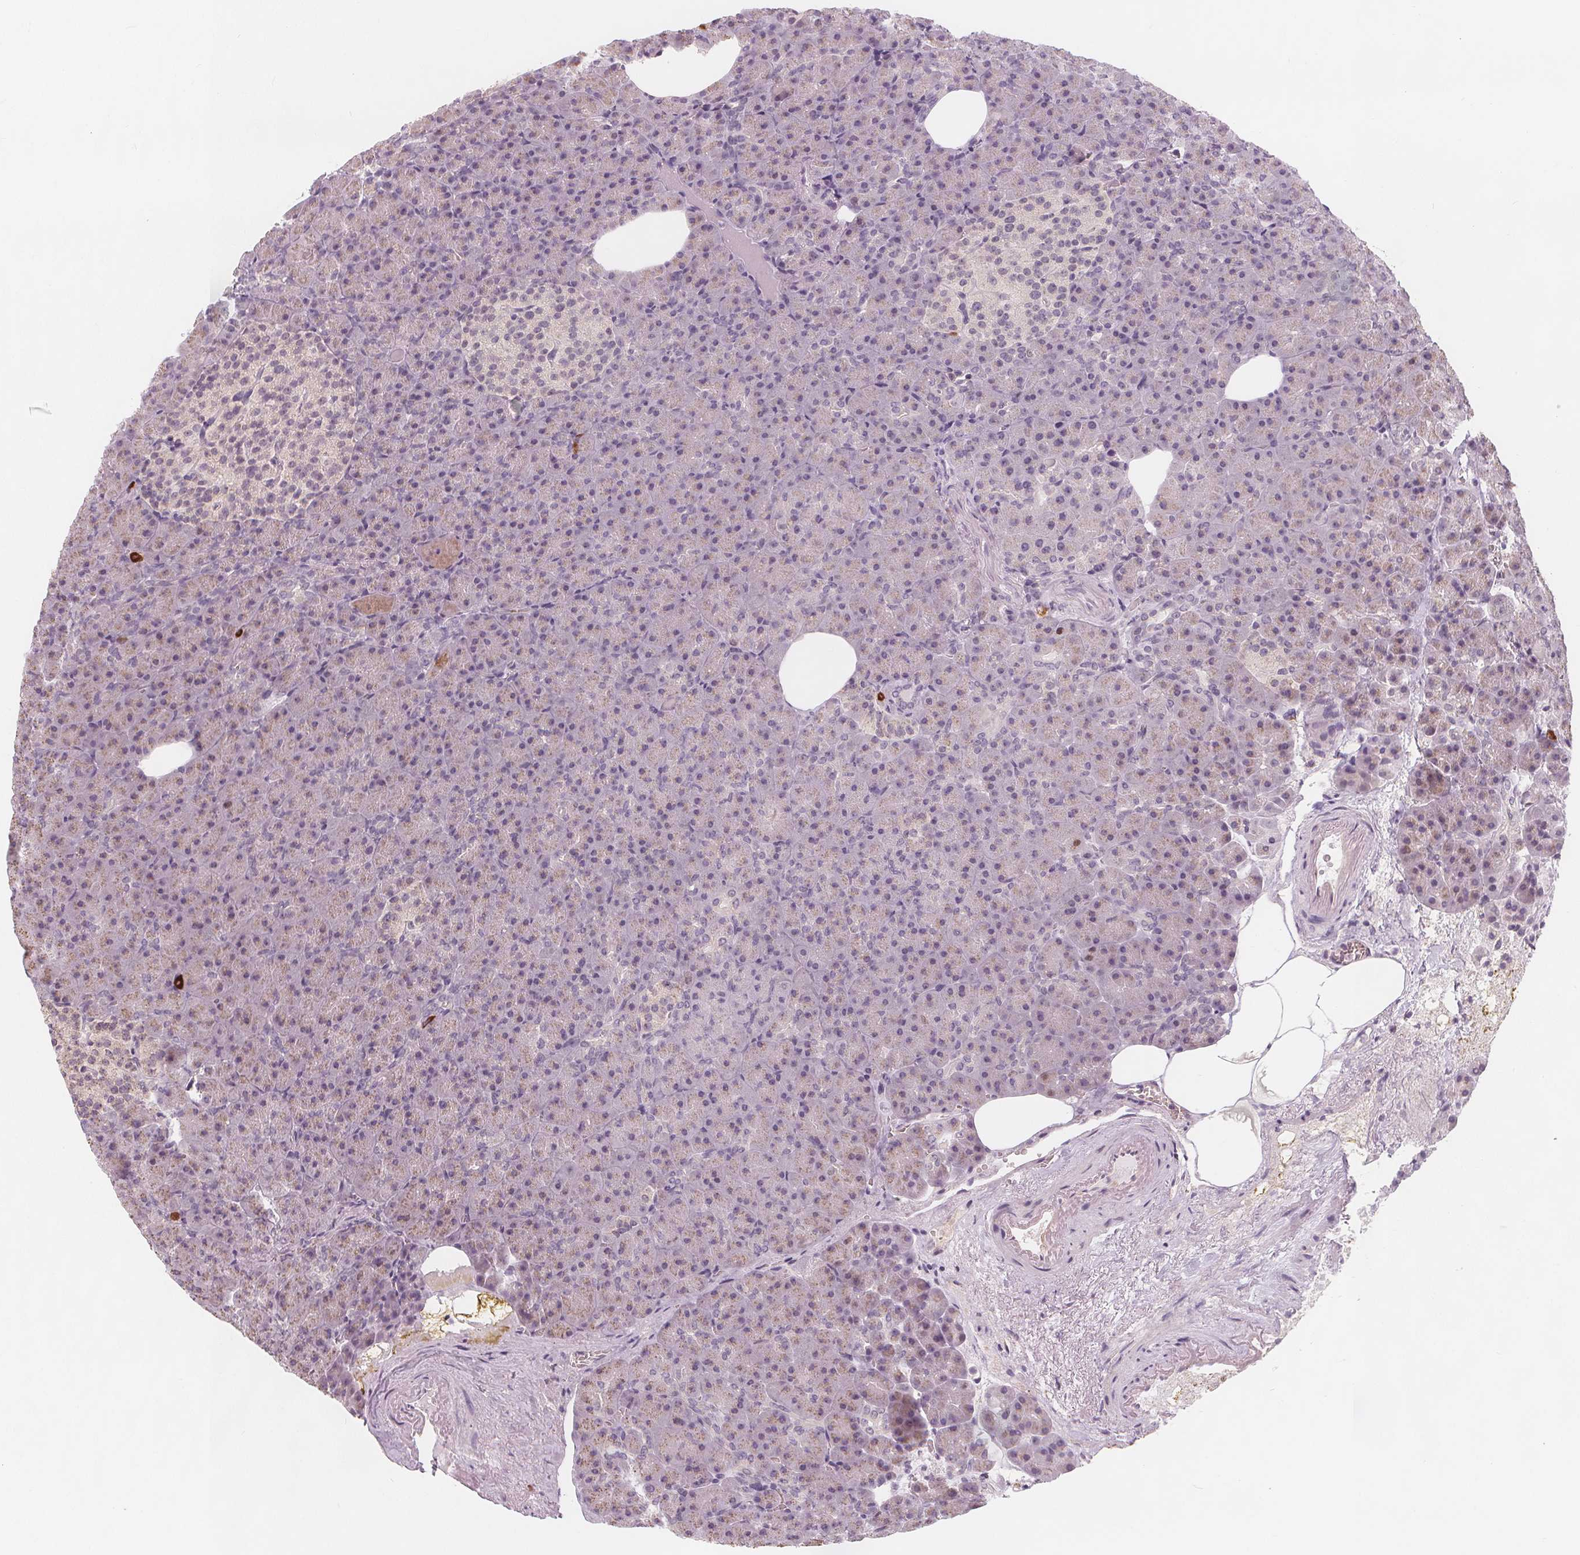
{"staining": {"intensity": "weak", "quantity": "<25%", "location": "cytoplasmic/membranous"}, "tissue": "pancreas", "cell_type": "Exocrine glandular cells", "image_type": "normal", "snomed": [{"axis": "morphology", "description": "Normal tissue, NOS"}, {"axis": "topography", "description": "Pancreas"}], "caption": "This is an immunohistochemistry photomicrograph of unremarkable pancreas. There is no staining in exocrine glandular cells.", "gene": "TIPIN", "patient": {"sex": "female", "age": 74}}